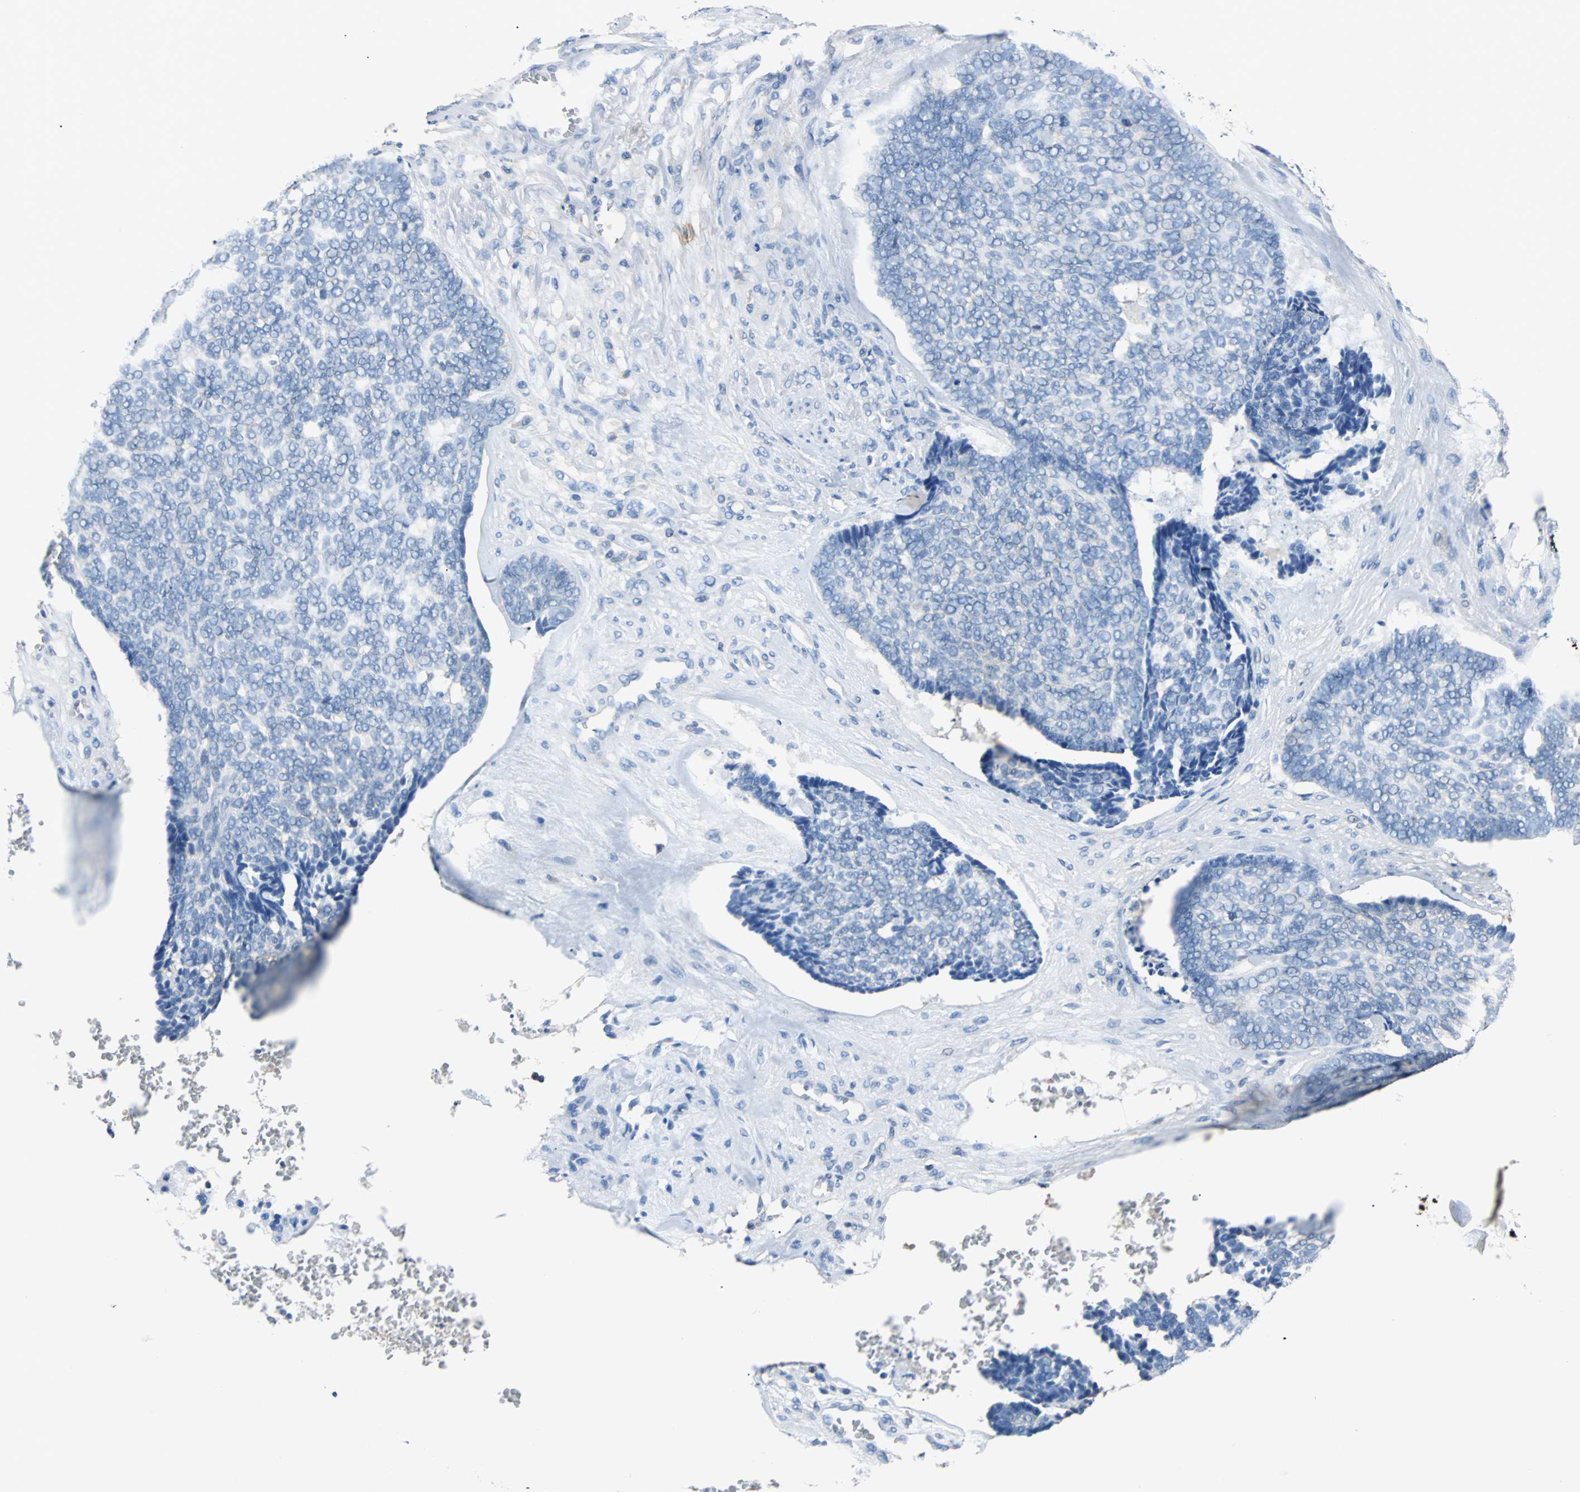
{"staining": {"intensity": "negative", "quantity": "none", "location": "none"}, "tissue": "skin cancer", "cell_type": "Tumor cells", "image_type": "cancer", "snomed": [{"axis": "morphology", "description": "Basal cell carcinoma"}, {"axis": "topography", "description": "Skin"}], "caption": "An IHC image of skin cancer is shown. There is no staining in tumor cells of skin cancer.", "gene": "TSC22D4", "patient": {"sex": "male", "age": 84}}